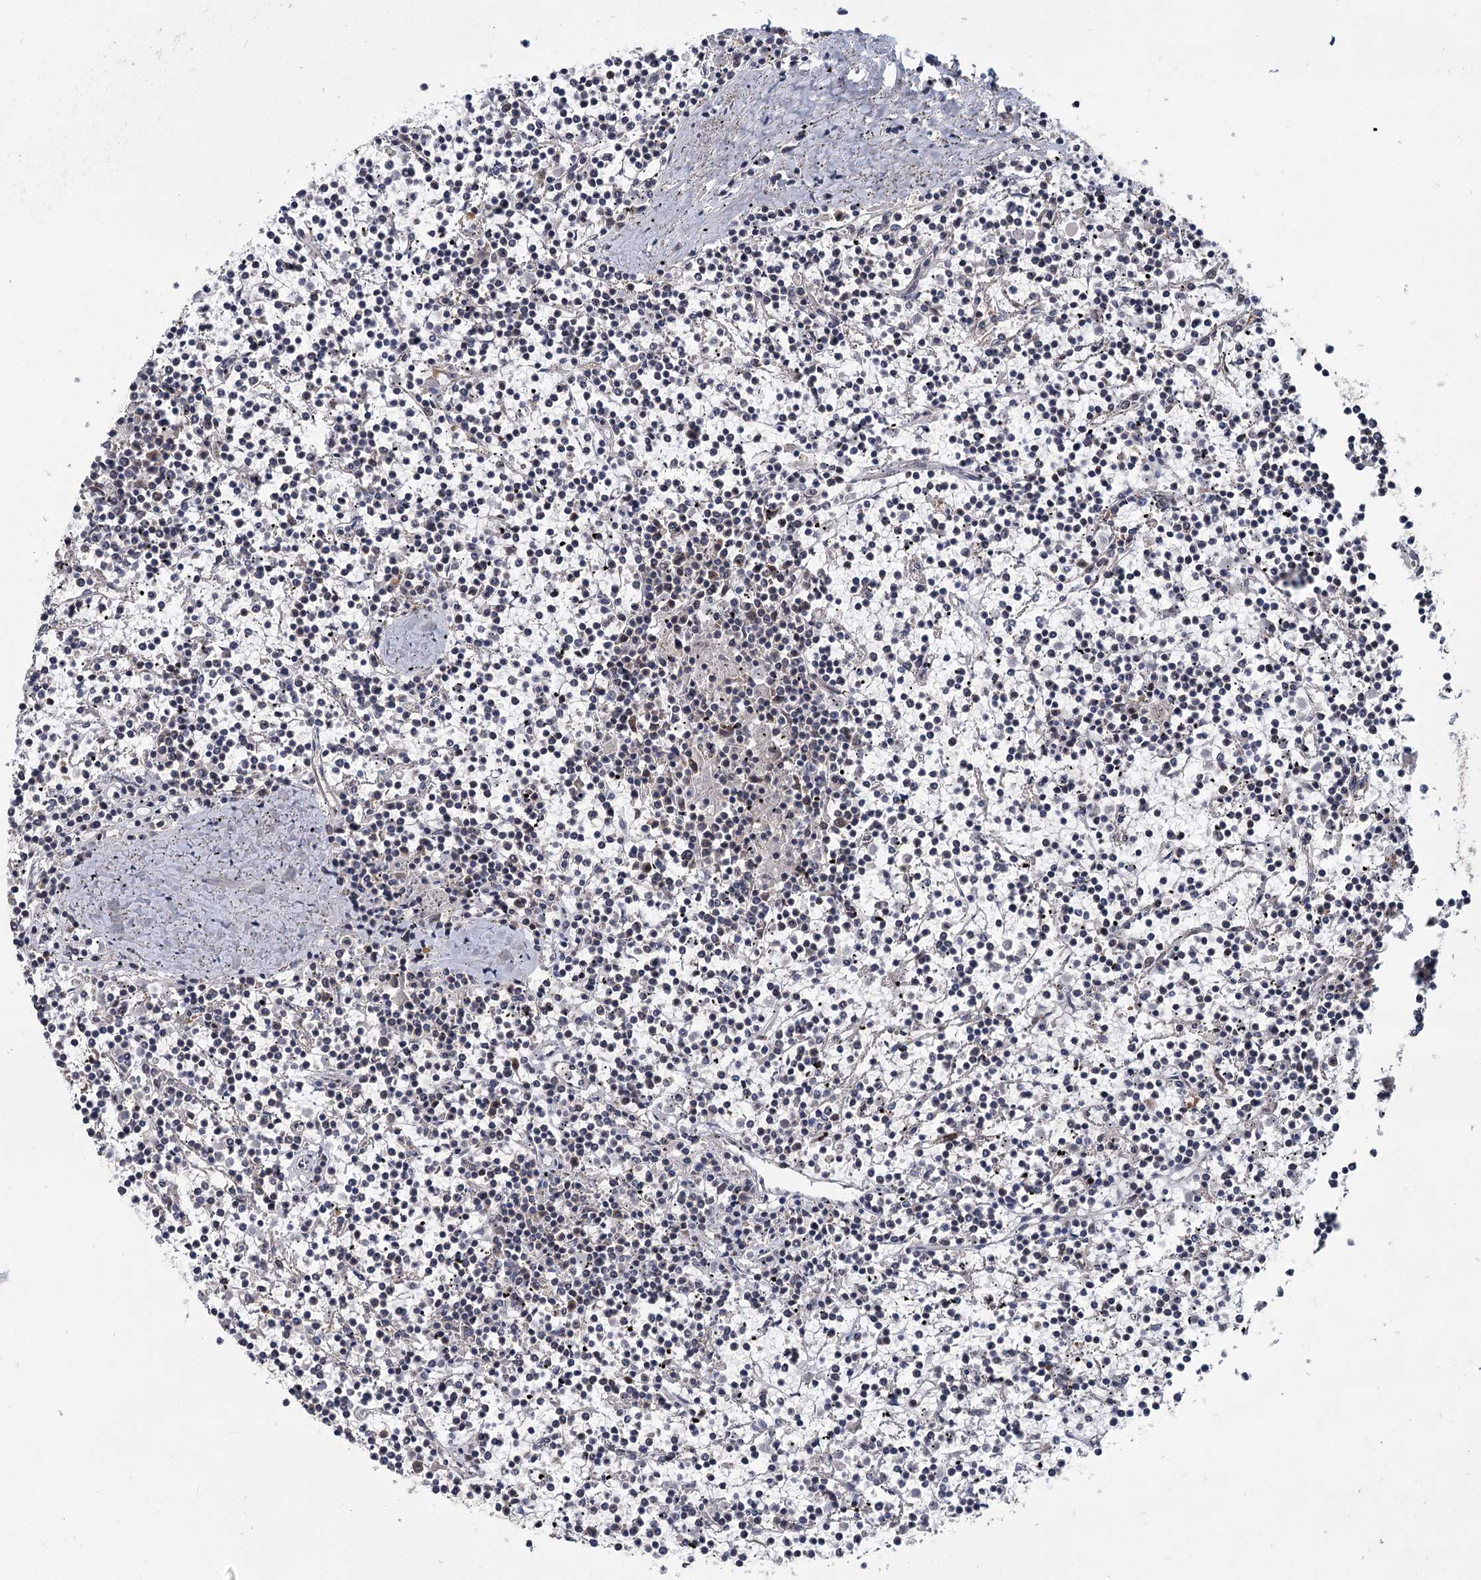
{"staining": {"intensity": "negative", "quantity": "none", "location": "none"}, "tissue": "lymphoma", "cell_type": "Tumor cells", "image_type": "cancer", "snomed": [{"axis": "morphology", "description": "Malignant lymphoma, non-Hodgkin's type, Low grade"}, {"axis": "topography", "description": "Spleen"}], "caption": "DAB immunohistochemical staining of malignant lymphoma, non-Hodgkin's type (low-grade) demonstrates no significant staining in tumor cells.", "gene": "MYG1", "patient": {"sex": "female", "age": 19}}